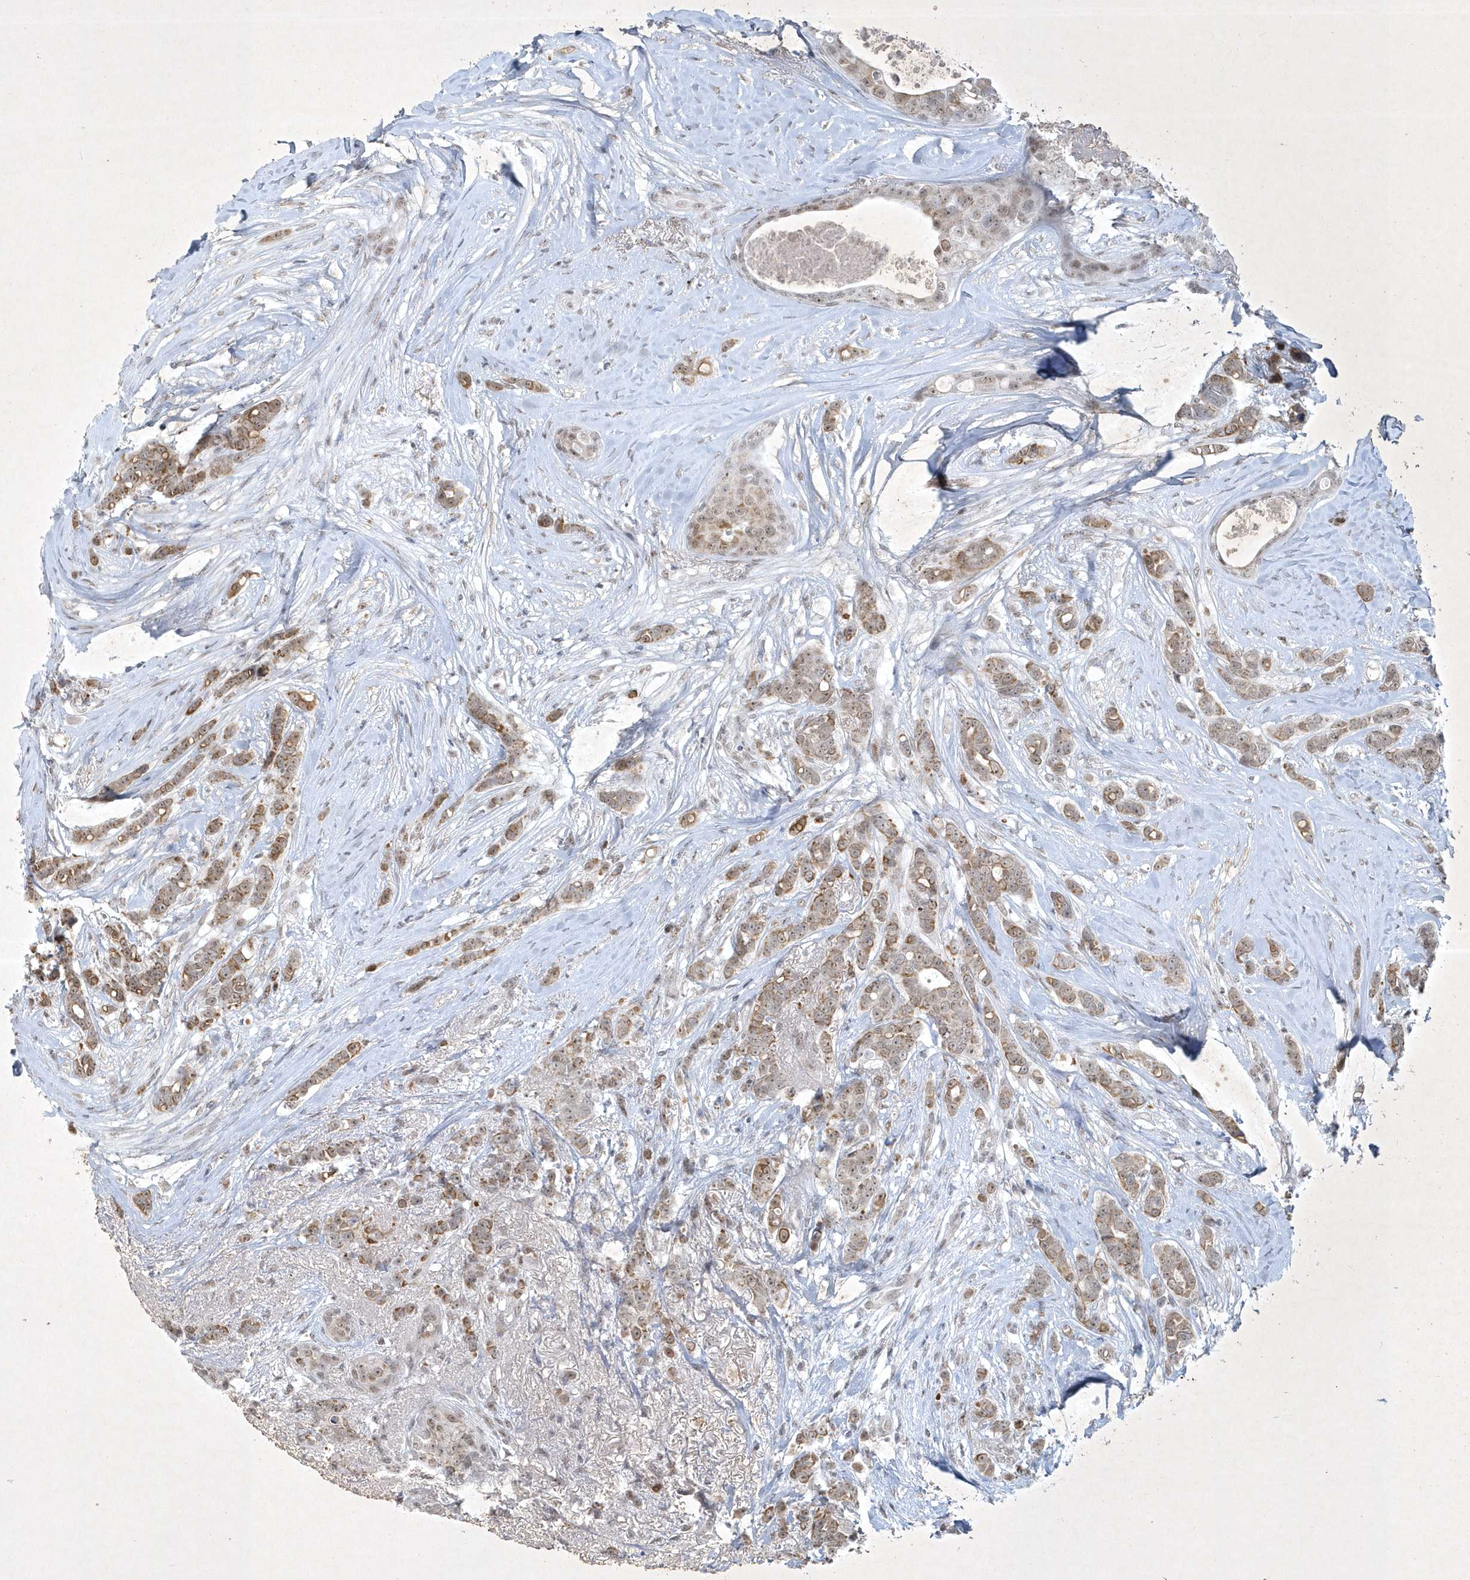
{"staining": {"intensity": "weak", "quantity": ">75%", "location": "cytoplasmic/membranous"}, "tissue": "breast cancer", "cell_type": "Tumor cells", "image_type": "cancer", "snomed": [{"axis": "morphology", "description": "Lobular carcinoma"}, {"axis": "topography", "description": "Breast"}], "caption": "The immunohistochemical stain highlights weak cytoplasmic/membranous expression in tumor cells of breast cancer (lobular carcinoma) tissue.", "gene": "ZBTB9", "patient": {"sex": "female", "age": 51}}